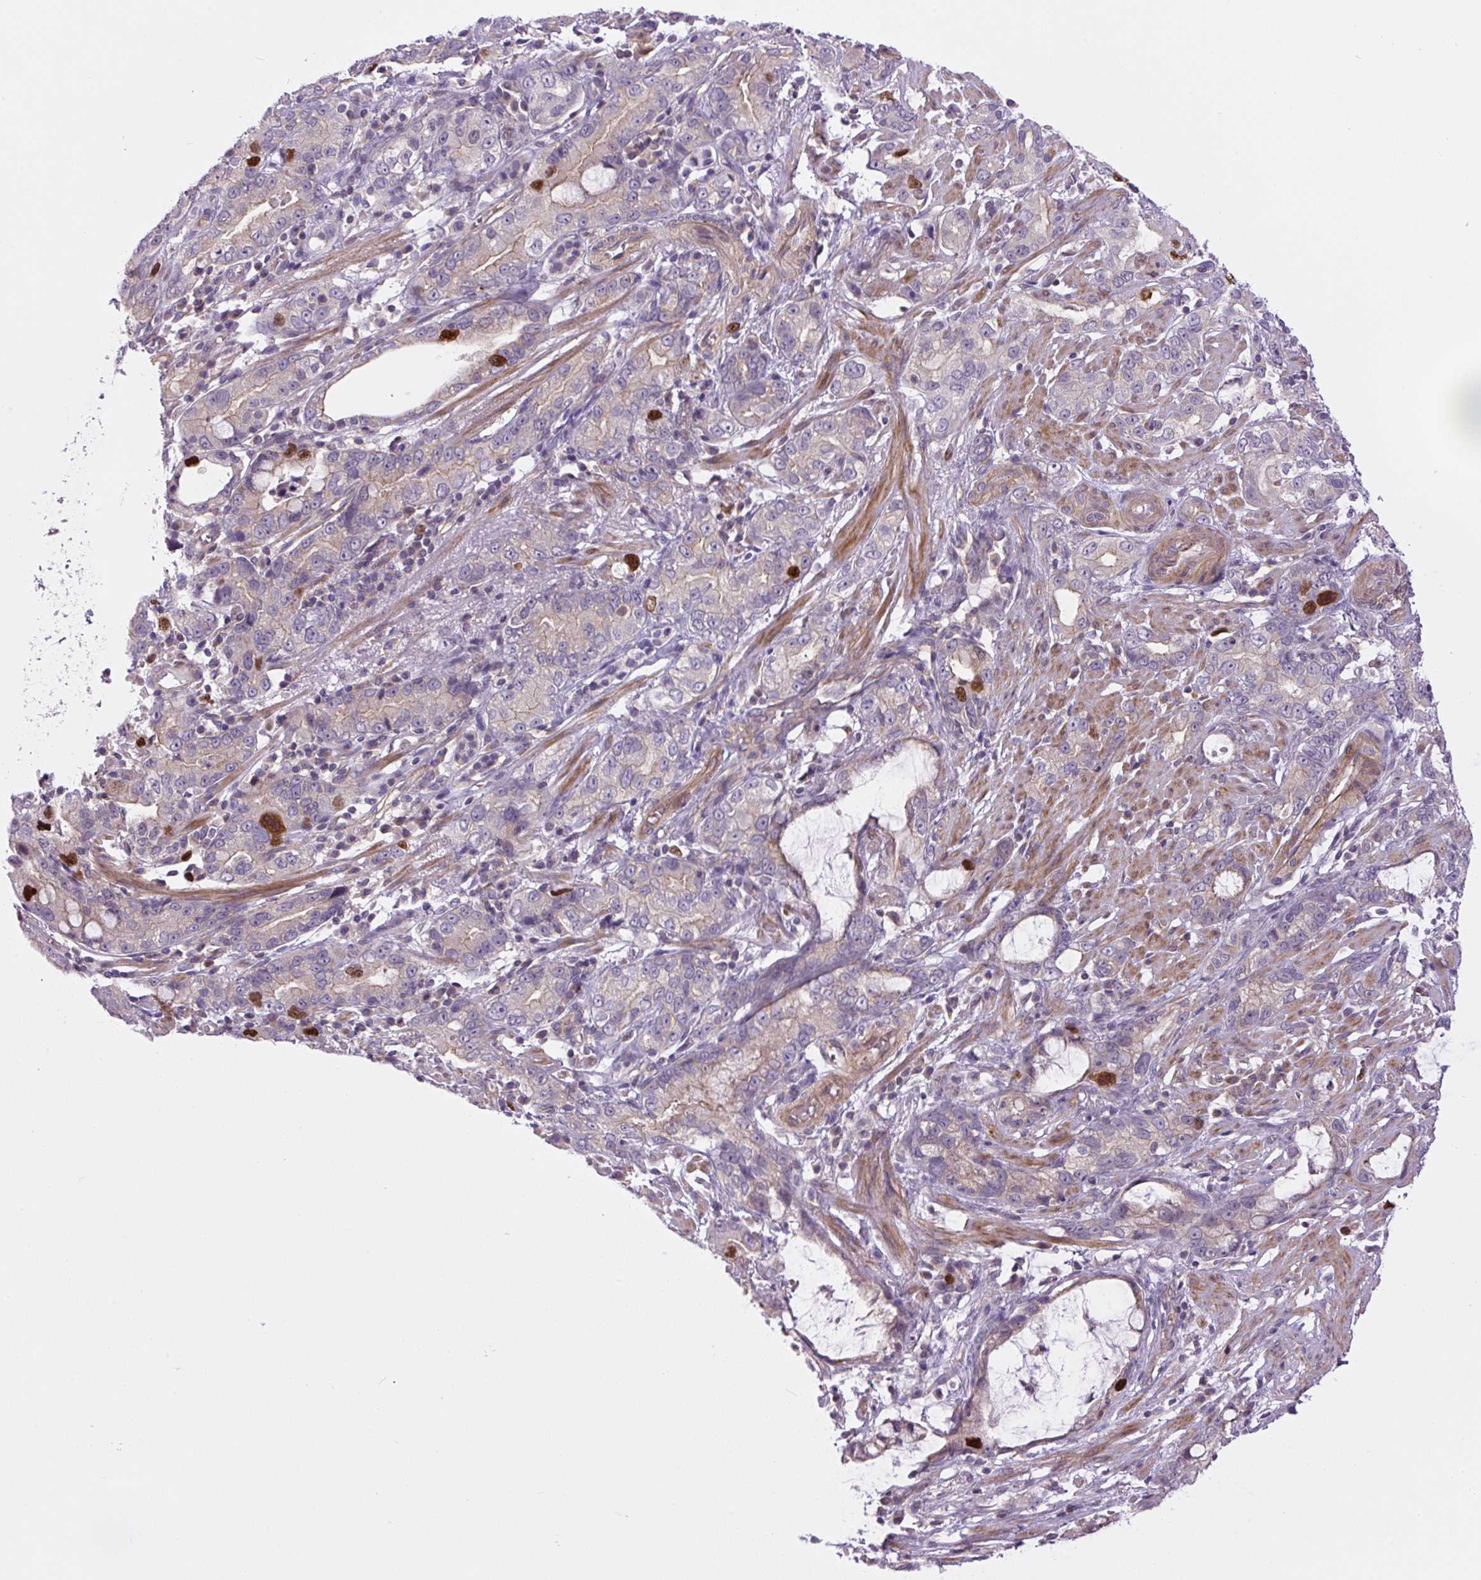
{"staining": {"intensity": "strong", "quantity": "<25%", "location": "nuclear"}, "tissue": "stomach cancer", "cell_type": "Tumor cells", "image_type": "cancer", "snomed": [{"axis": "morphology", "description": "Adenocarcinoma, NOS"}, {"axis": "topography", "description": "Stomach"}], "caption": "Brown immunohistochemical staining in adenocarcinoma (stomach) demonstrates strong nuclear staining in about <25% of tumor cells.", "gene": "KIFC1", "patient": {"sex": "male", "age": 55}}